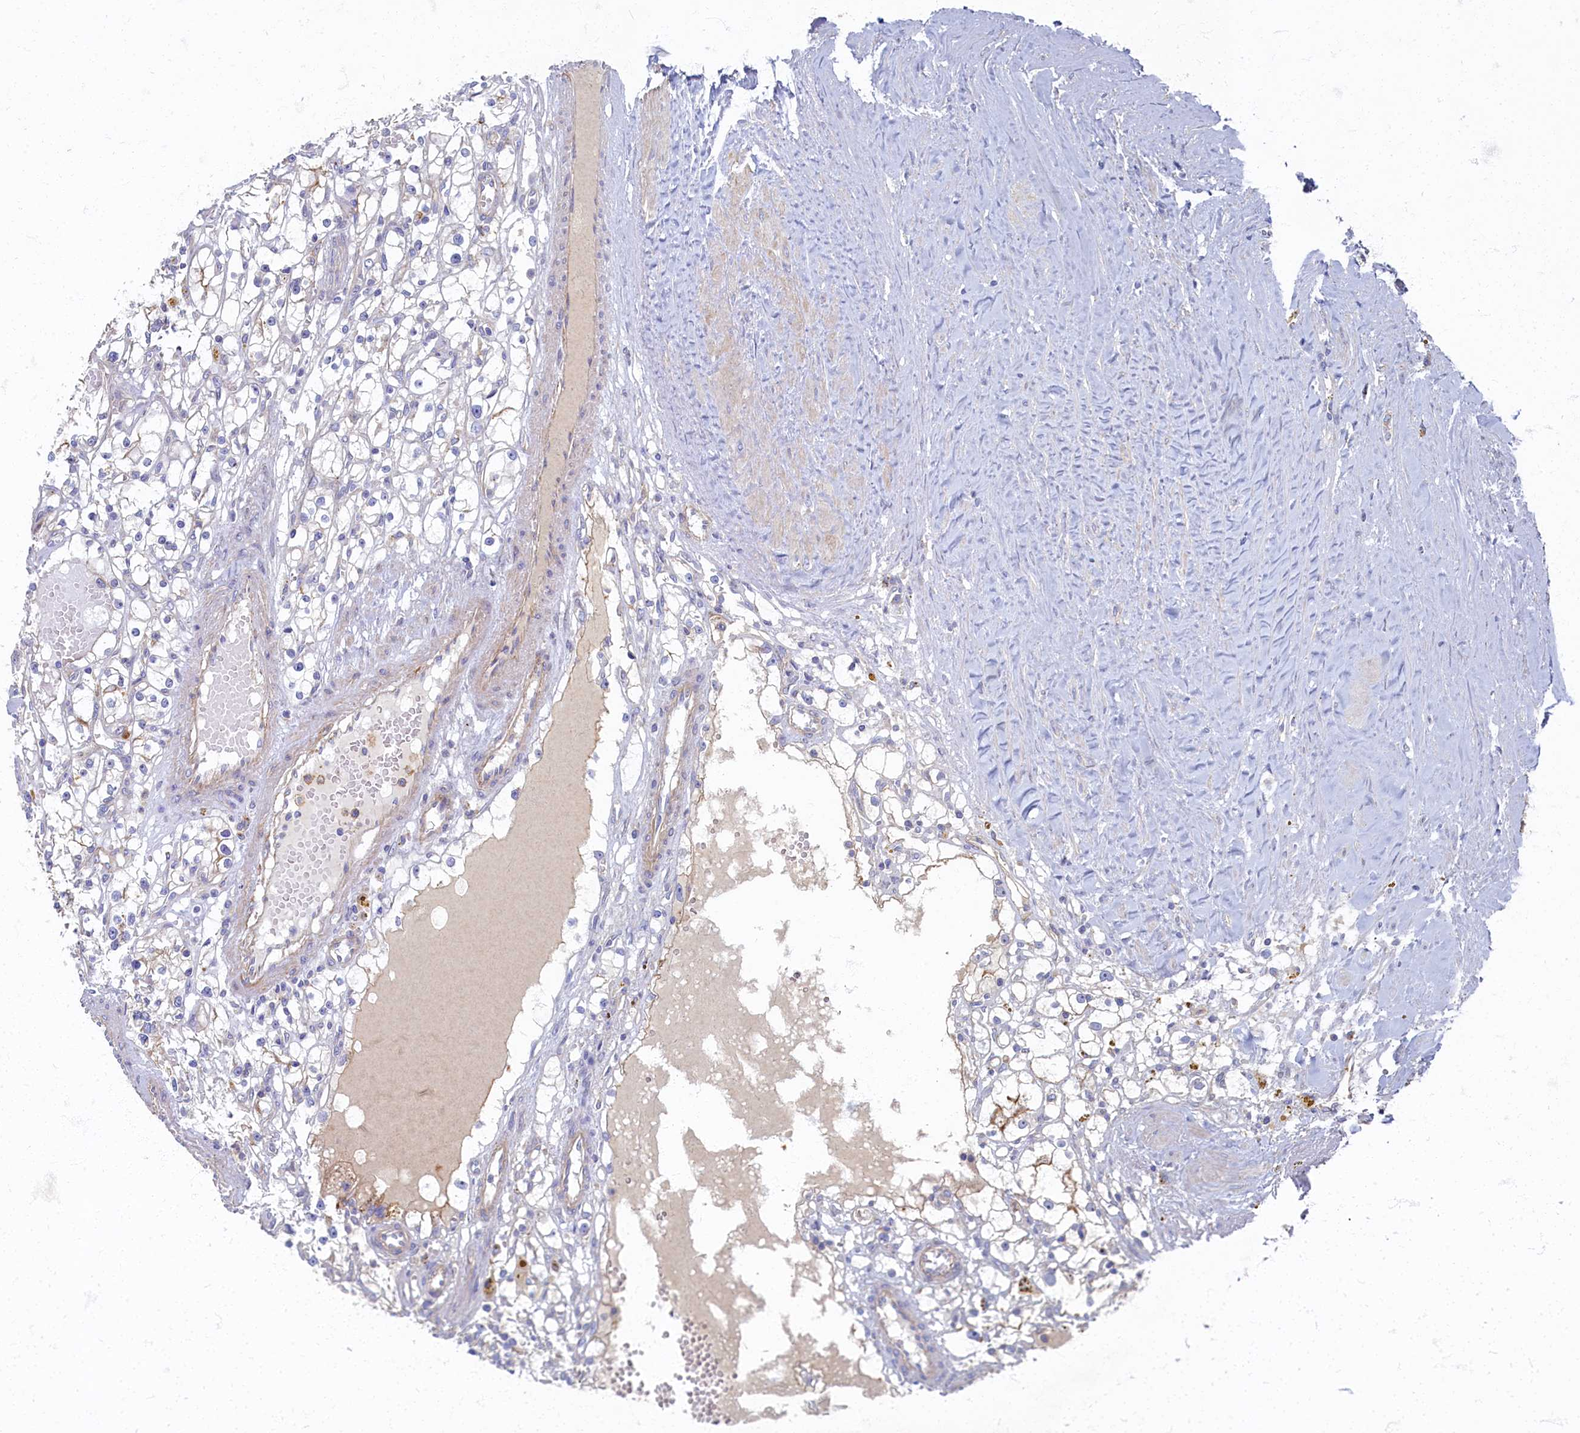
{"staining": {"intensity": "negative", "quantity": "none", "location": "none"}, "tissue": "renal cancer", "cell_type": "Tumor cells", "image_type": "cancer", "snomed": [{"axis": "morphology", "description": "Adenocarcinoma, NOS"}, {"axis": "topography", "description": "Kidney"}], "caption": "Tumor cells are negative for brown protein staining in renal cancer.", "gene": "PSMG2", "patient": {"sex": "male", "age": 56}}